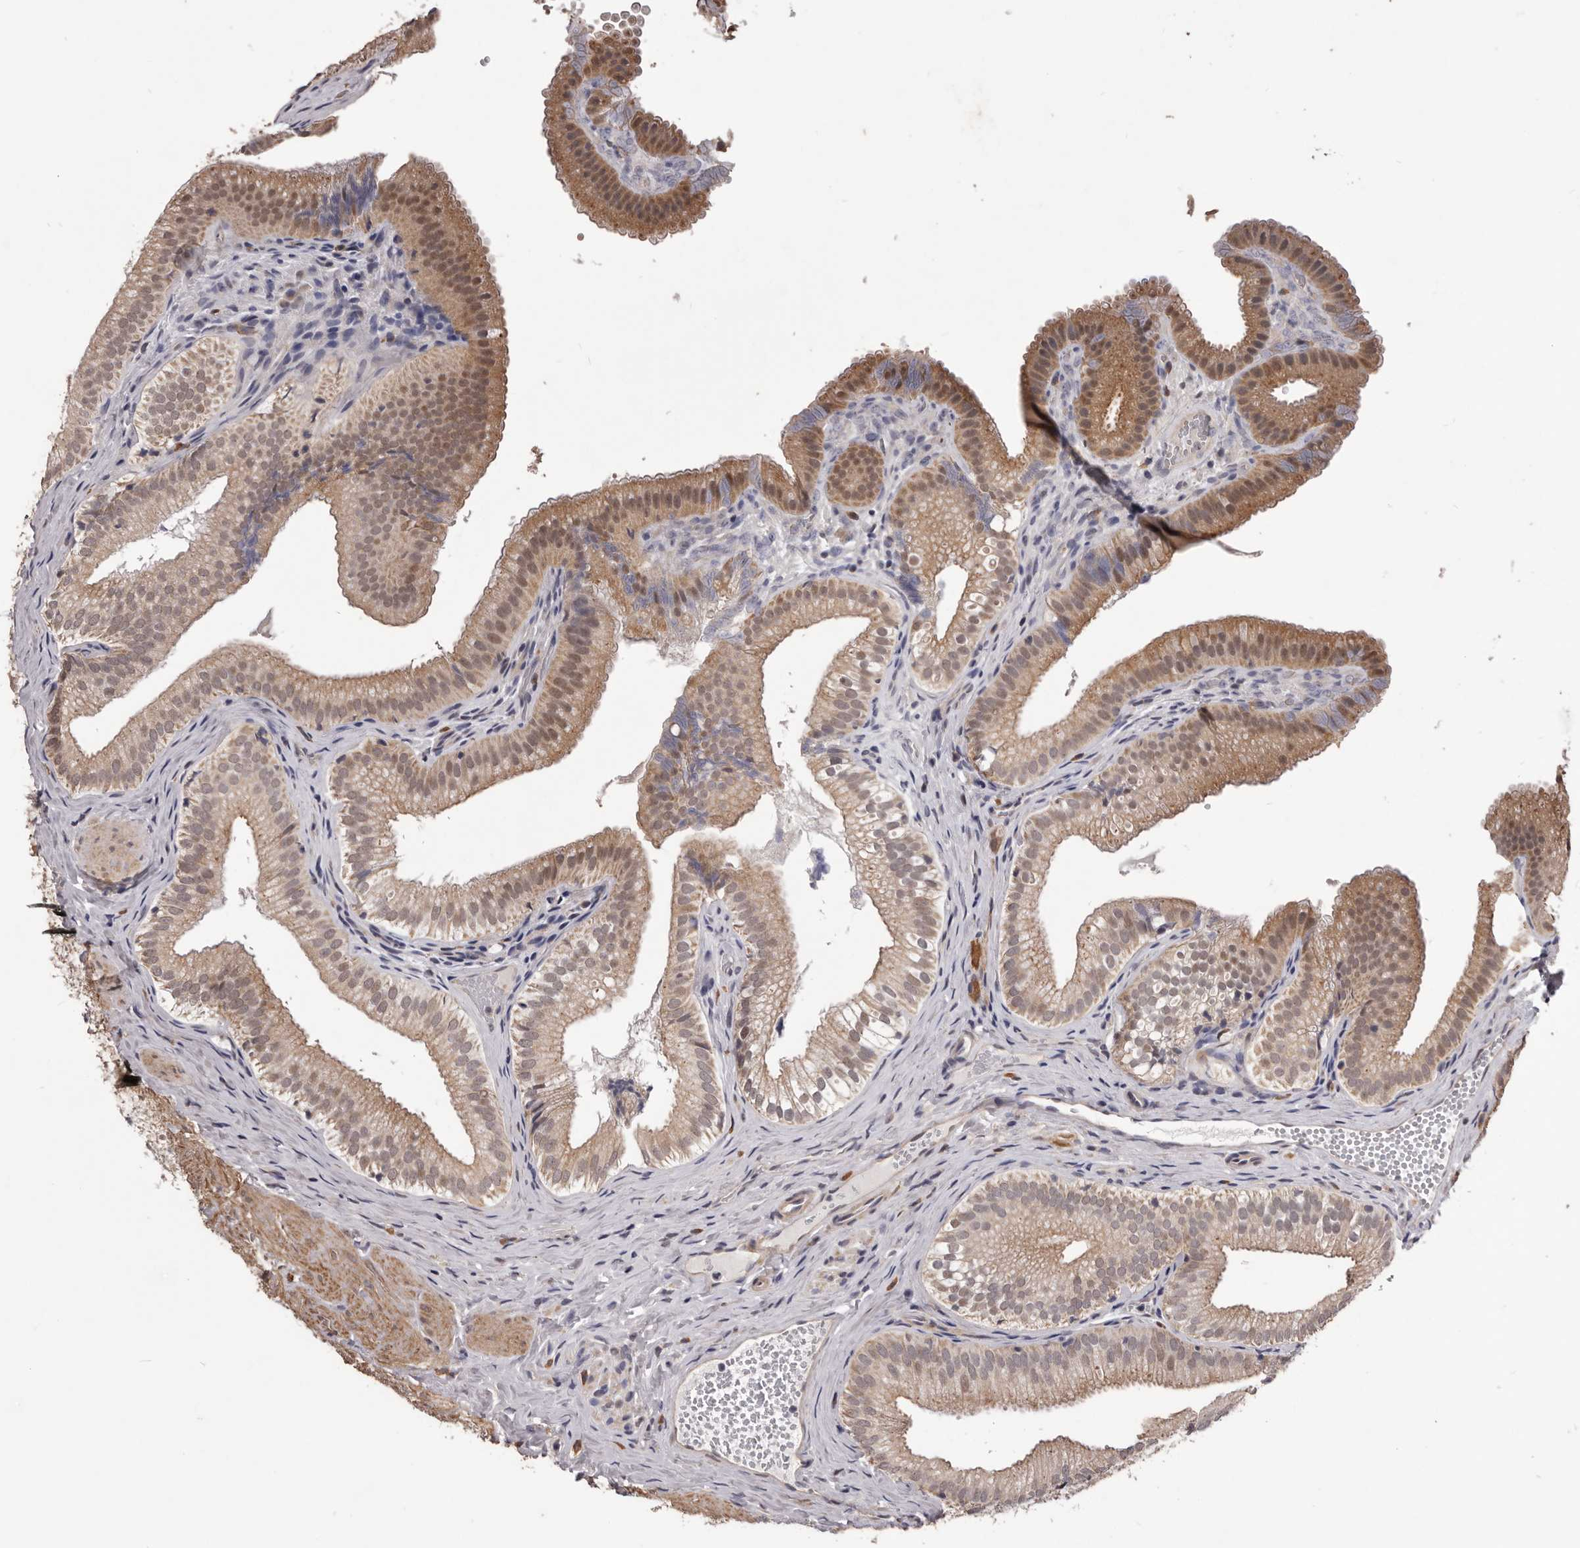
{"staining": {"intensity": "moderate", "quantity": "25%-75%", "location": "cytoplasmic/membranous,nuclear"}, "tissue": "gallbladder", "cell_type": "Glandular cells", "image_type": "normal", "snomed": [{"axis": "morphology", "description": "Normal tissue, NOS"}, {"axis": "topography", "description": "Gallbladder"}], "caption": "This photomicrograph displays immunohistochemistry (IHC) staining of normal human gallbladder, with medium moderate cytoplasmic/membranous,nuclear expression in about 25%-75% of glandular cells.", "gene": "CELF3", "patient": {"sex": "female", "age": 30}}